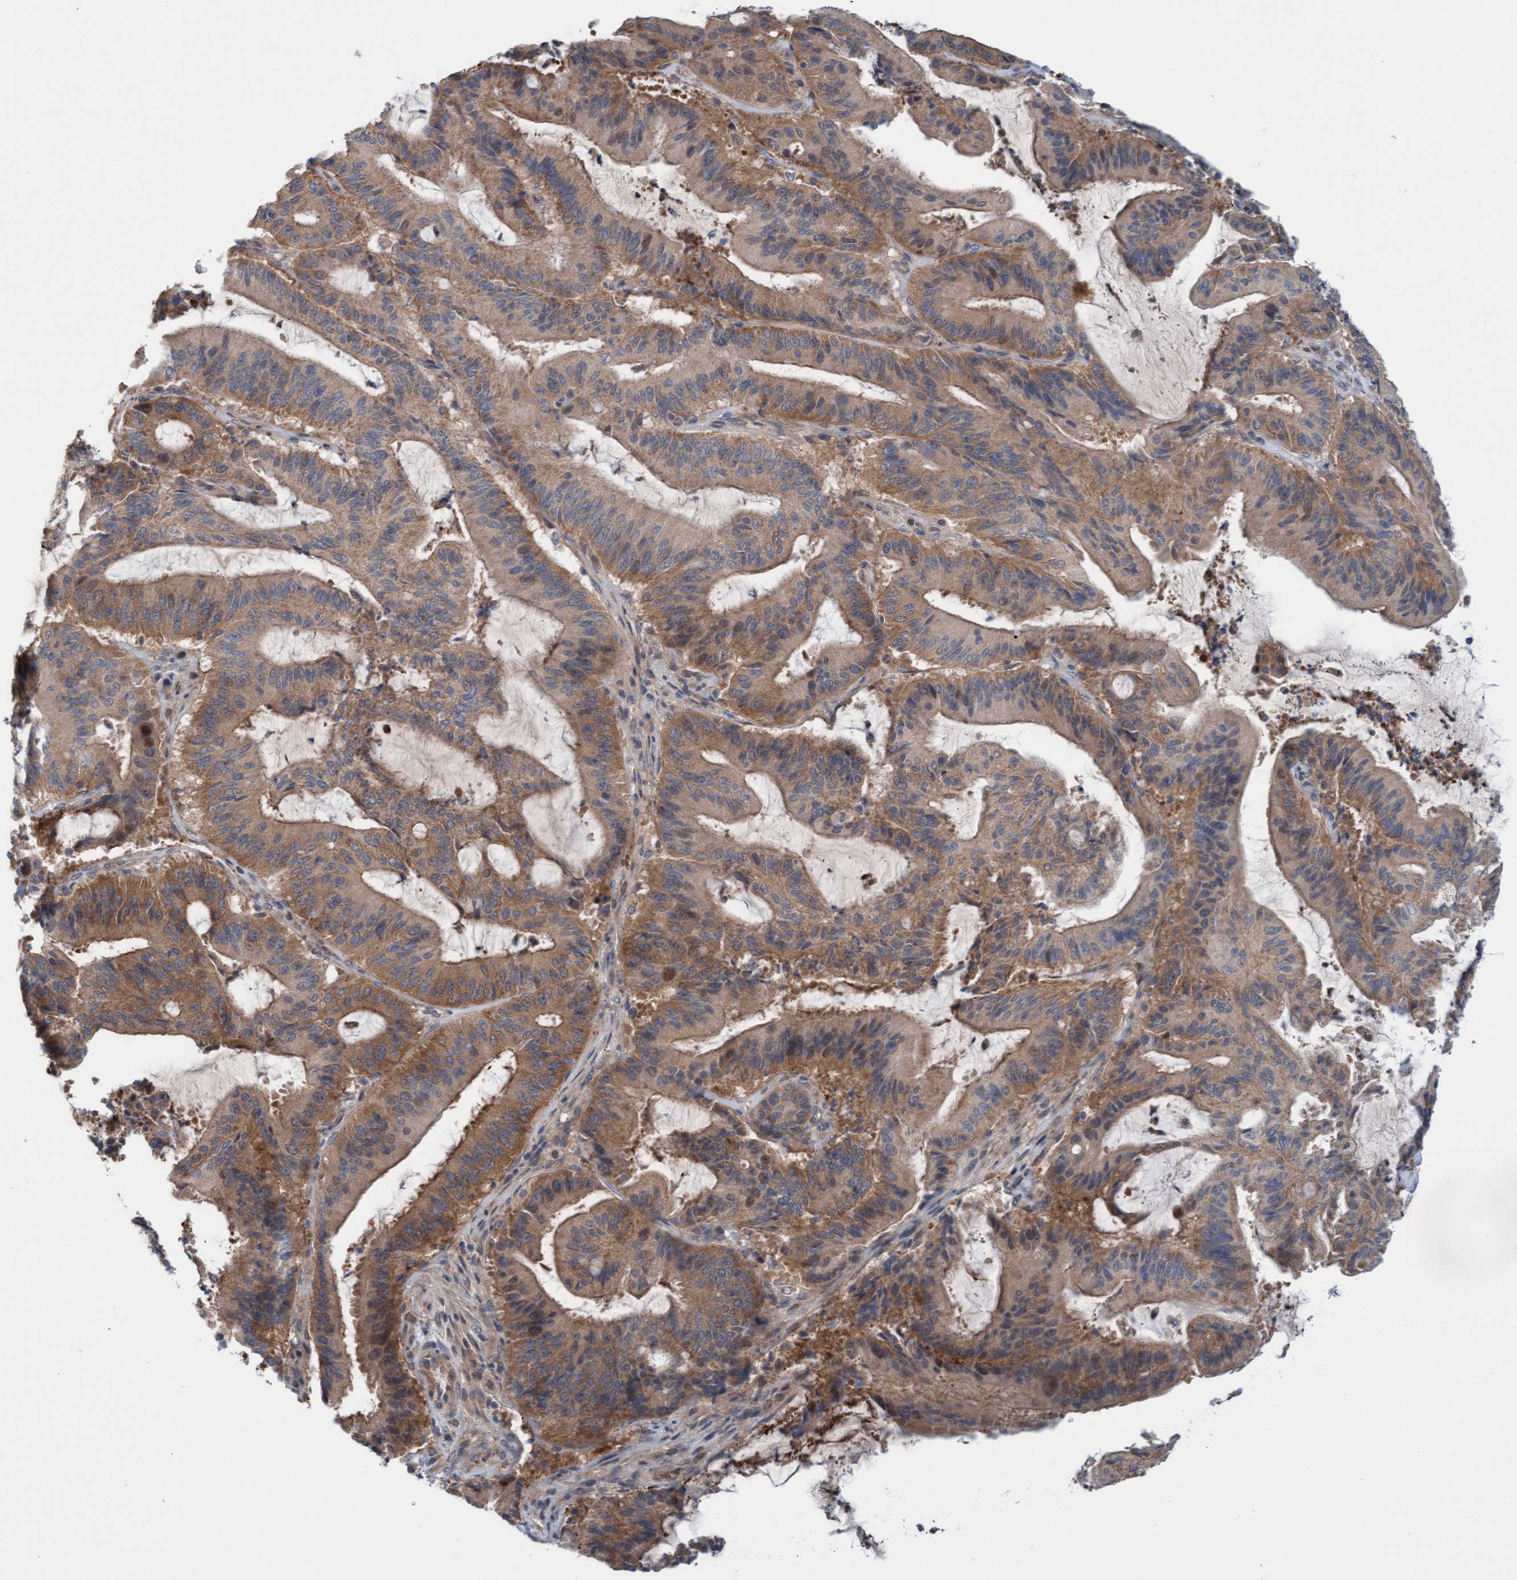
{"staining": {"intensity": "moderate", "quantity": ">75%", "location": "cytoplasmic/membranous"}, "tissue": "liver cancer", "cell_type": "Tumor cells", "image_type": "cancer", "snomed": [{"axis": "morphology", "description": "Normal tissue, NOS"}, {"axis": "morphology", "description": "Cholangiocarcinoma"}, {"axis": "topography", "description": "Liver"}, {"axis": "topography", "description": "Peripheral nerve tissue"}], "caption": "Protein expression analysis of human liver cancer reveals moderate cytoplasmic/membranous expression in about >75% of tumor cells. The staining was performed using DAB (3,3'-diaminobenzidine), with brown indicating positive protein expression. Nuclei are stained blue with hematoxylin.", "gene": "KLHL25", "patient": {"sex": "female", "age": 73}}